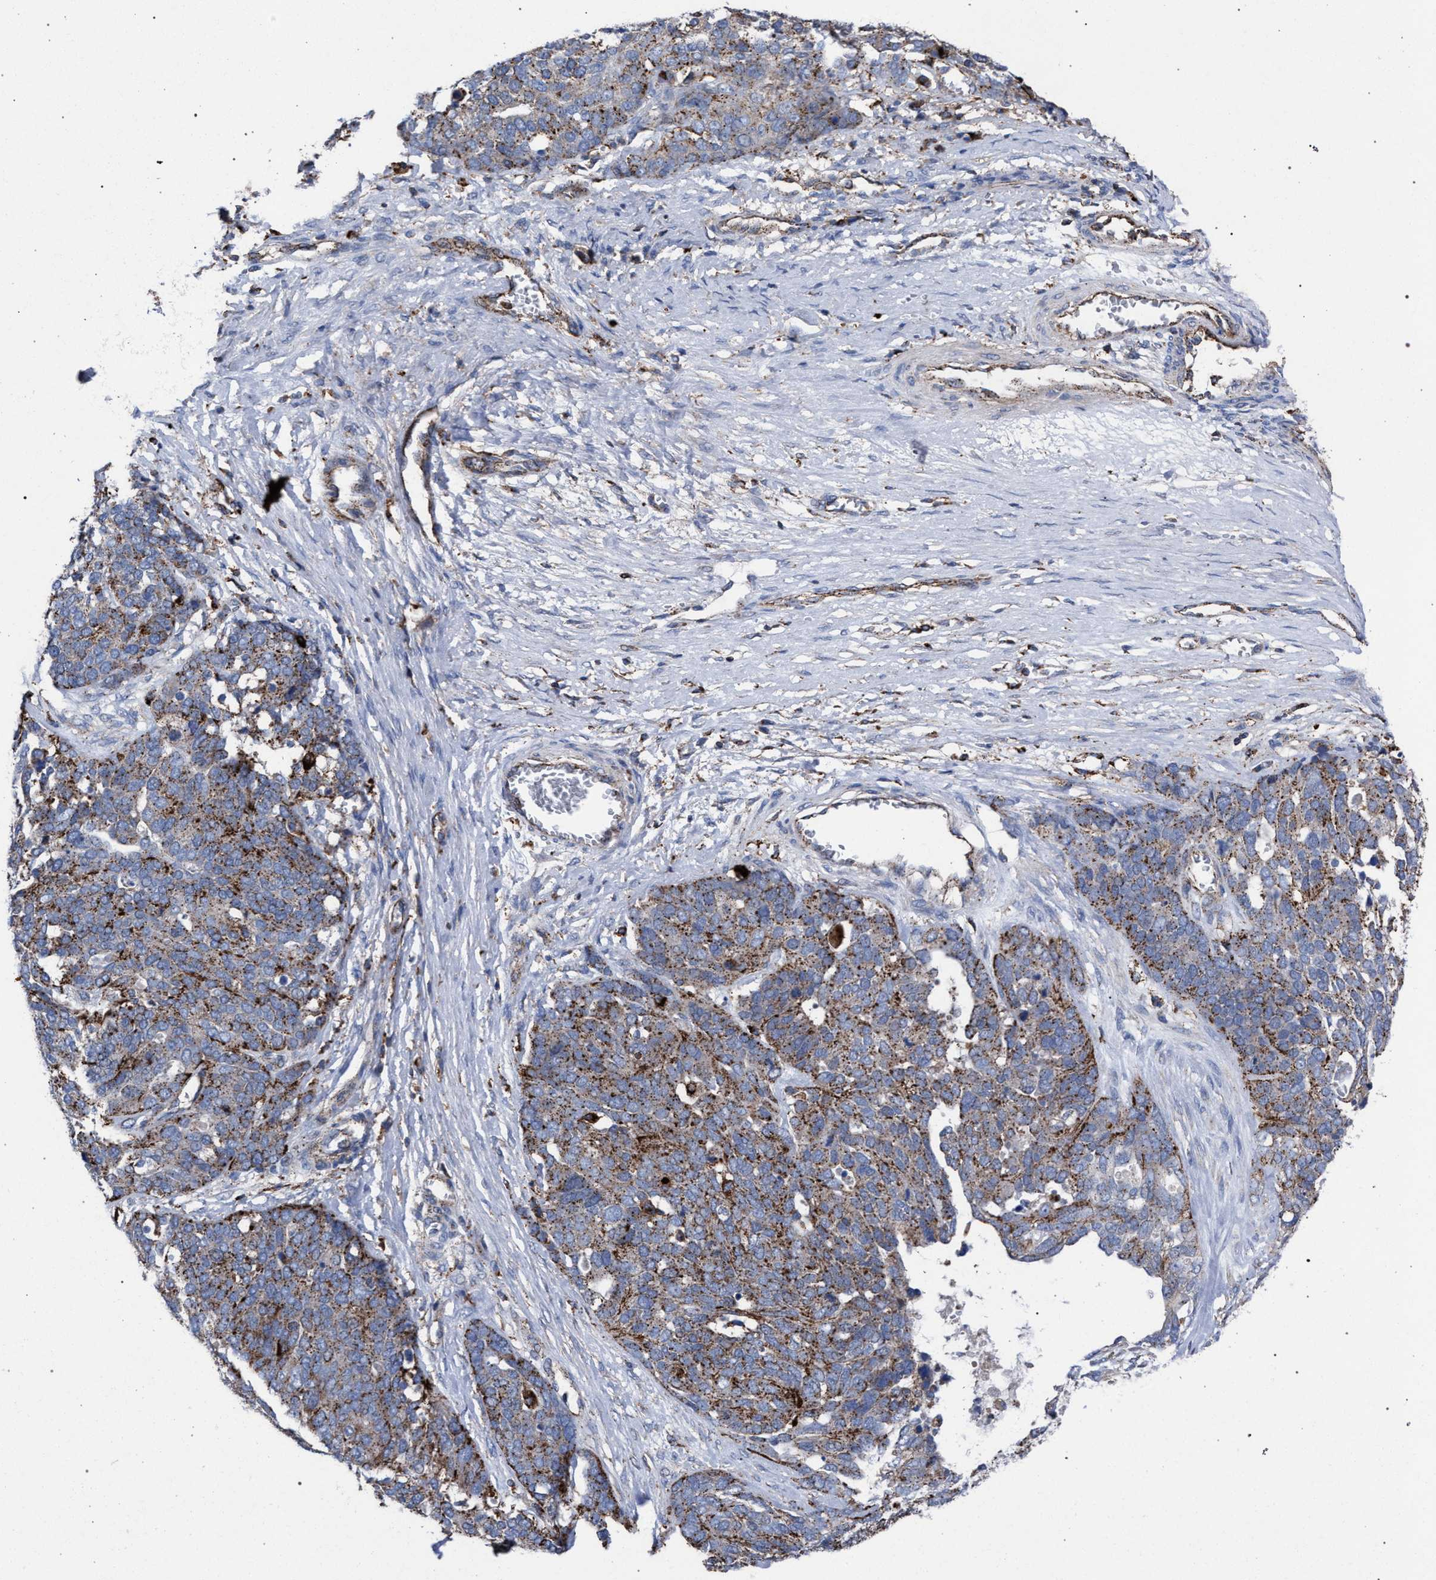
{"staining": {"intensity": "moderate", "quantity": ">75%", "location": "cytoplasmic/membranous"}, "tissue": "ovarian cancer", "cell_type": "Tumor cells", "image_type": "cancer", "snomed": [{"axis": "morphology", "description": "Cystadenocarcinoma, serous, NOS"}, {"axis": "topography", "description": "Ovary"}], "caption": "Immunohistochemical staining of human ovarian cancer shows medium levels of moderate cytoplasmic/membranous protein expression in approximately >75% of tumor cells.", "gene": "PPT1", "patient": {"sex": "female", "age": 44}}